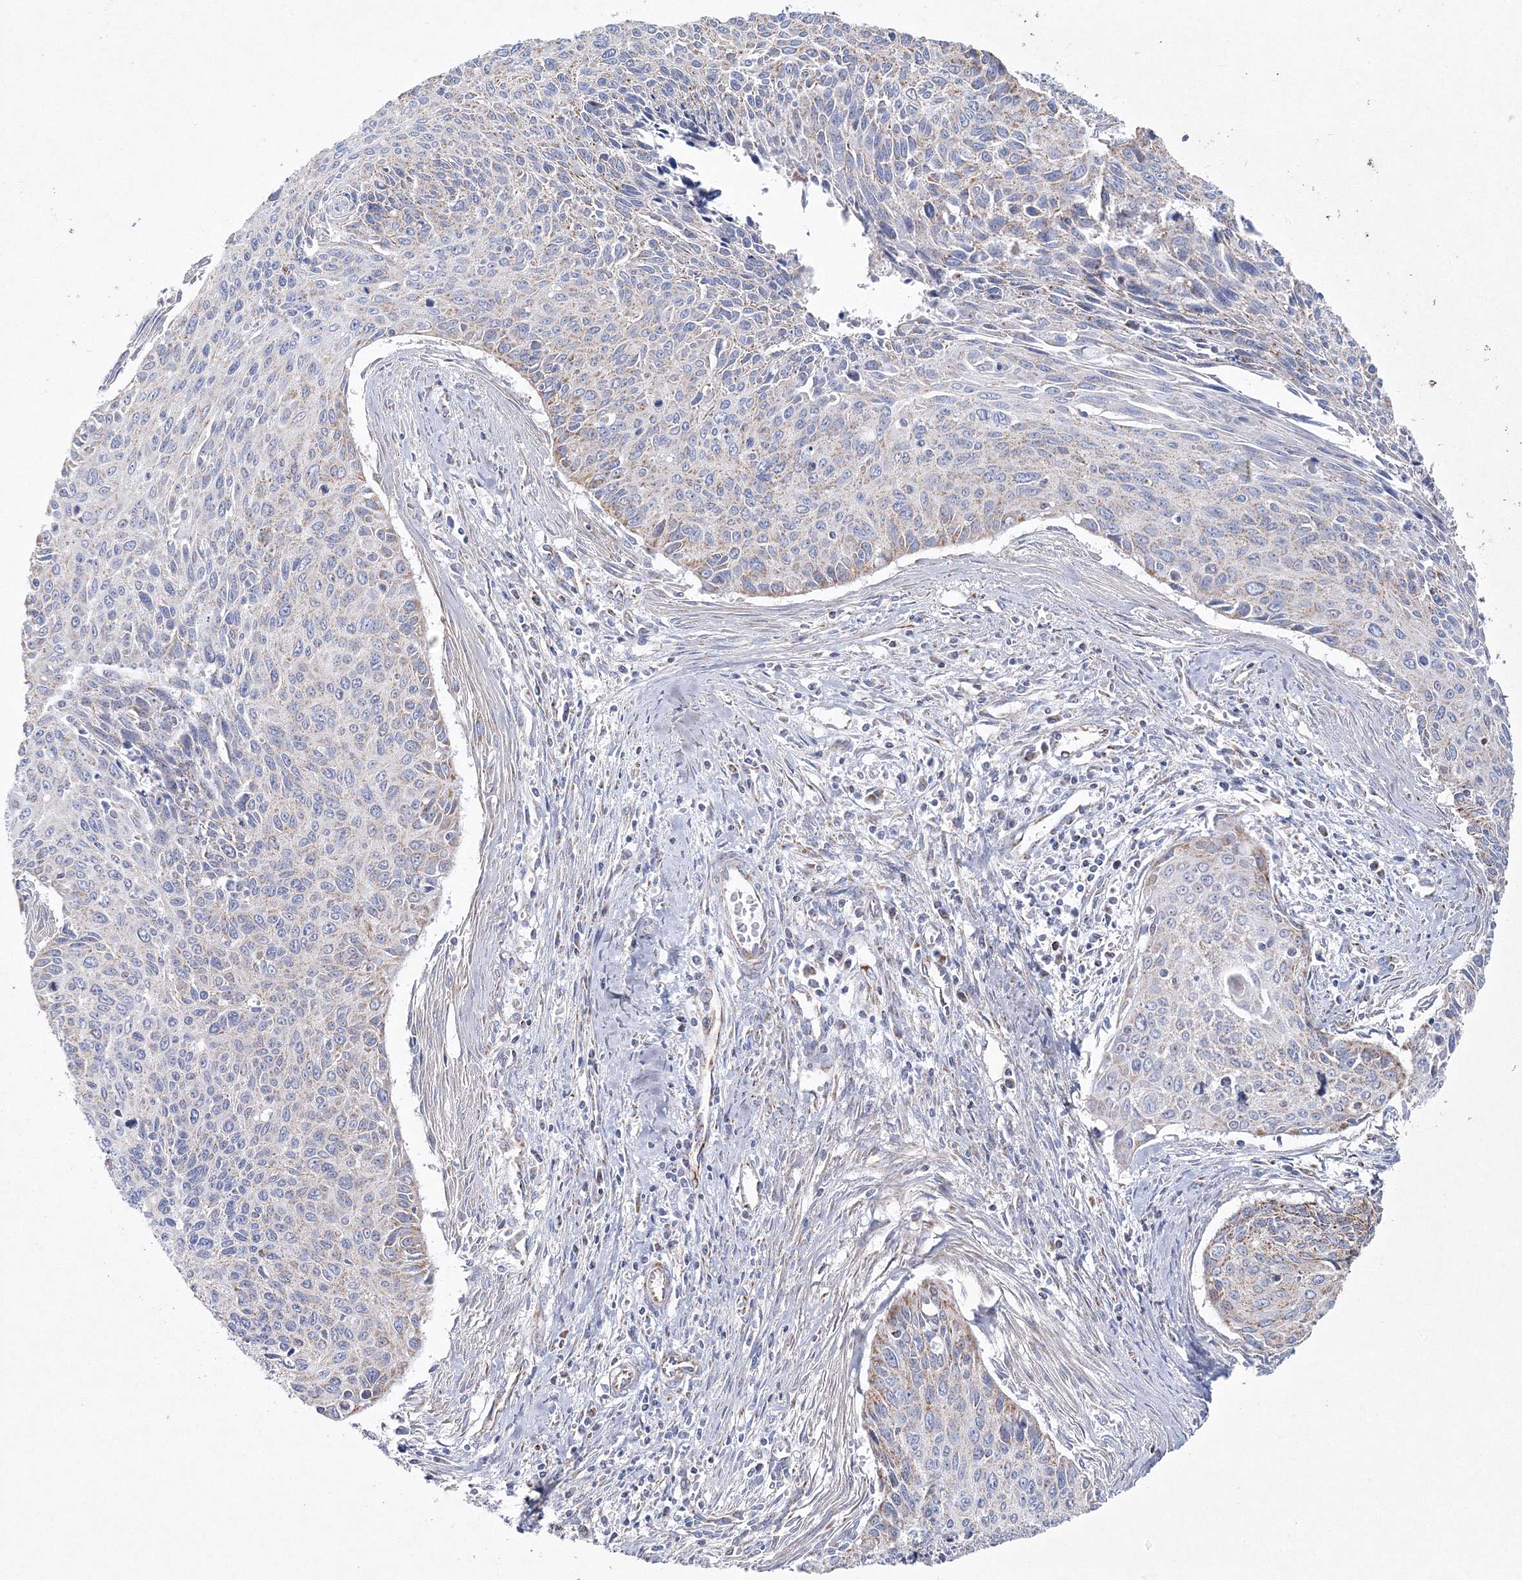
{"staining": {"intensity": "moderate", "quantity": "25%-75%", "location": "cytoplasmic/membranous"}, "tissue": "cervical cancer", "cell_type": "Tumor cells", "image_type": "cancer", "snomed": [{"axis": "morphology", "description": "Squamous cell carcinoma, NOS"}, {"axis": "topography", "description": "Cervix"}], "caption": "Immunohistochemistry (IHC) staining of cervical cancer (squamous cell carcinoma), which reveals medium levels of moderate cytoplasmic/membranous positivity in about 25%-75% of tumor cells indicating moderate cytoplasmic/membranous protein positivity. The staining was performed using DAB (3,3'-diaminobenzidine) (brown) for protein detection and nuclei were counterstained in hematoxylin (blue).", "gene": "HIBCH", "patient": {"sex": "female", "age": 55}}